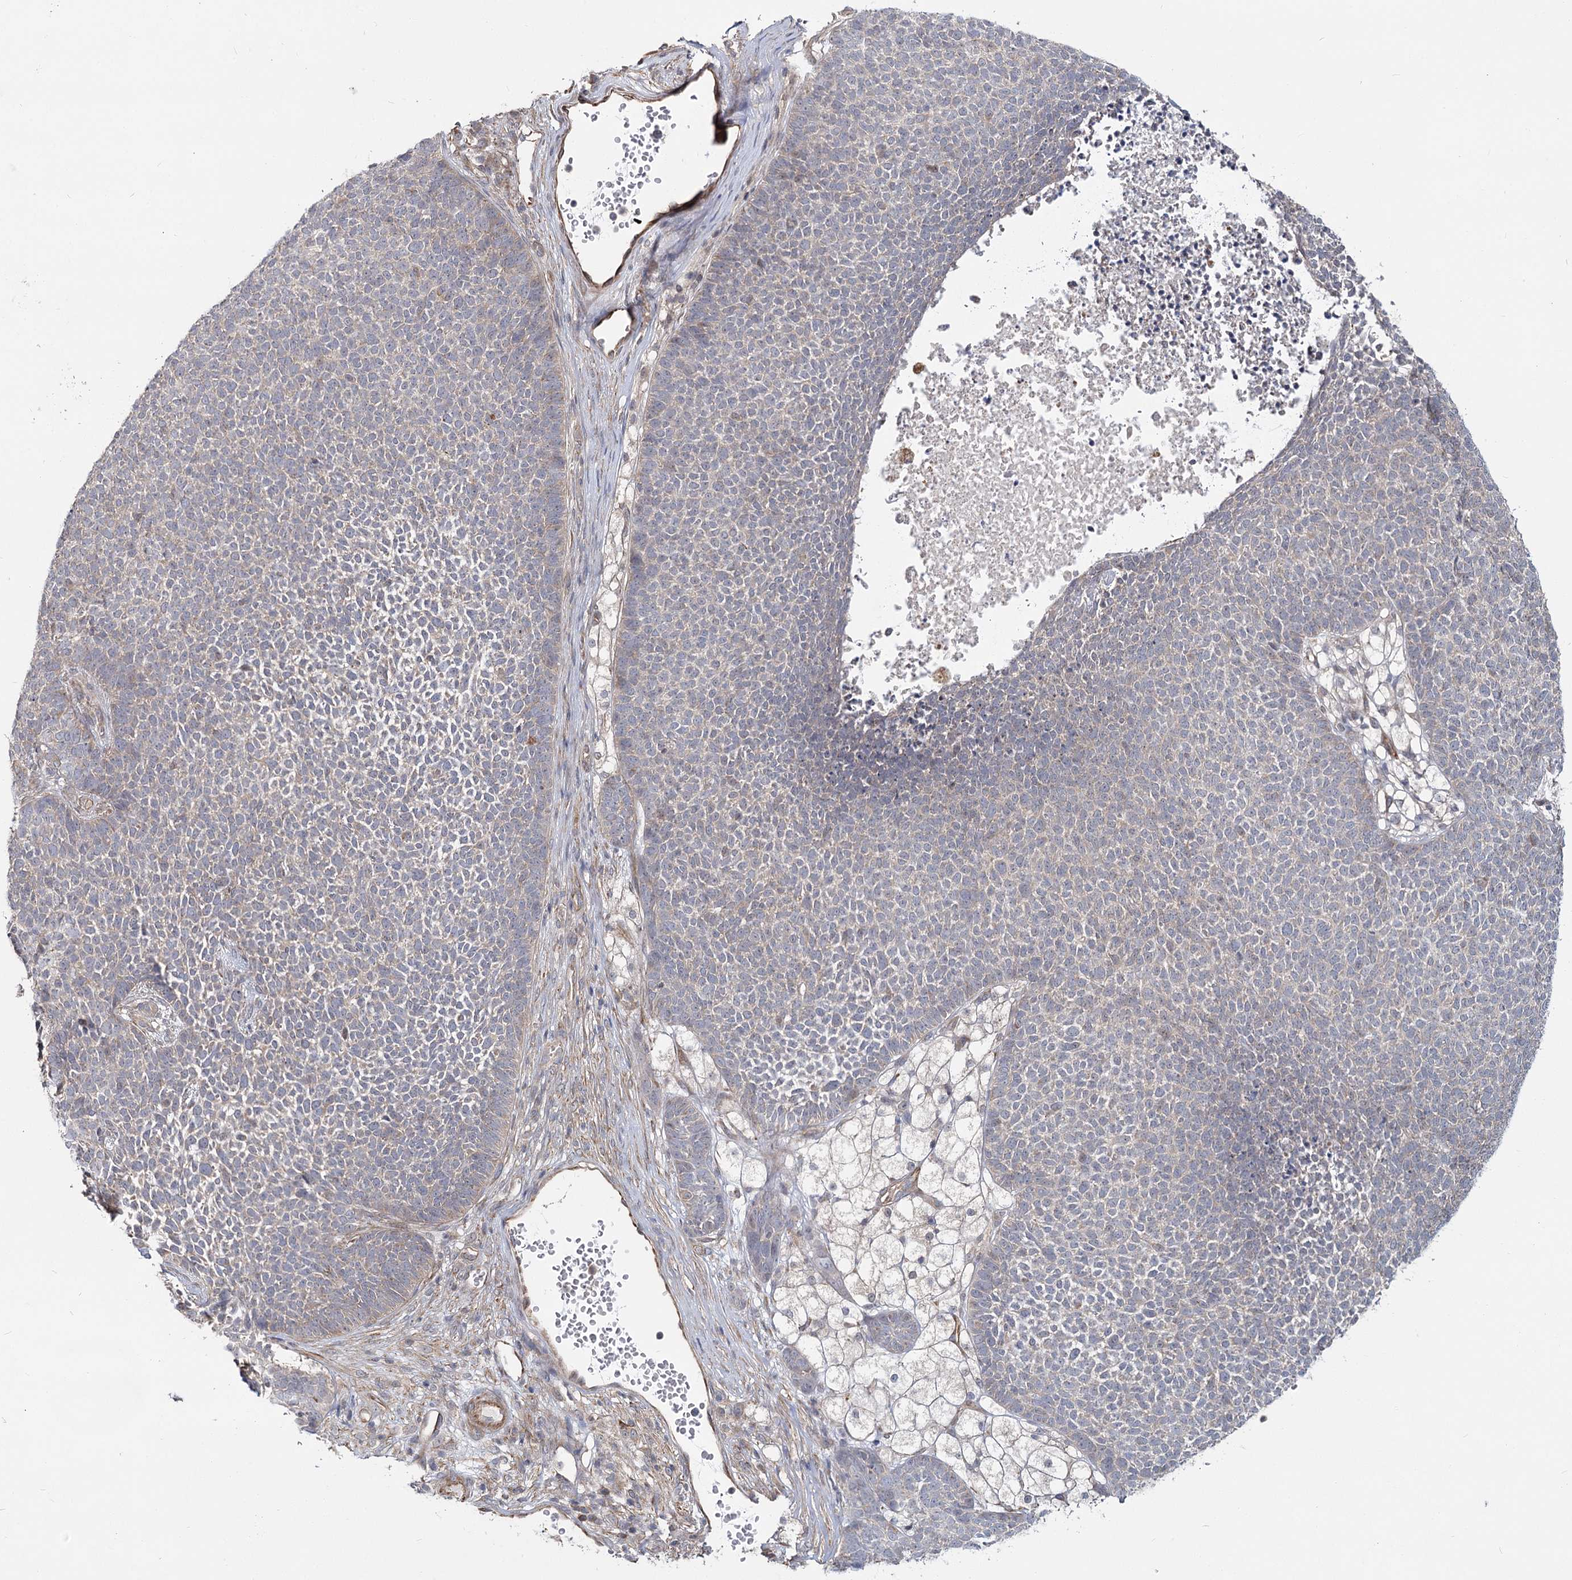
{"staining": {"intensity": "negative", "quantity": "none", "location": "none"}, "tissue": "skin cancer", "cell_type": "Tumor cells", "image_type": "cancer", "snomed": [{"axis": "morphology", "description": "Basal cell carcinoma"}, {"axis": "topography", "description": "Skin"}], "caption": "Immunohistochemical staining of skin cancer (basal cell carcinoma) demonstrates no significant expression in tumor cells.", "gene": "TBC1D9B", "patient": {"sex": "female", "age": 84}}